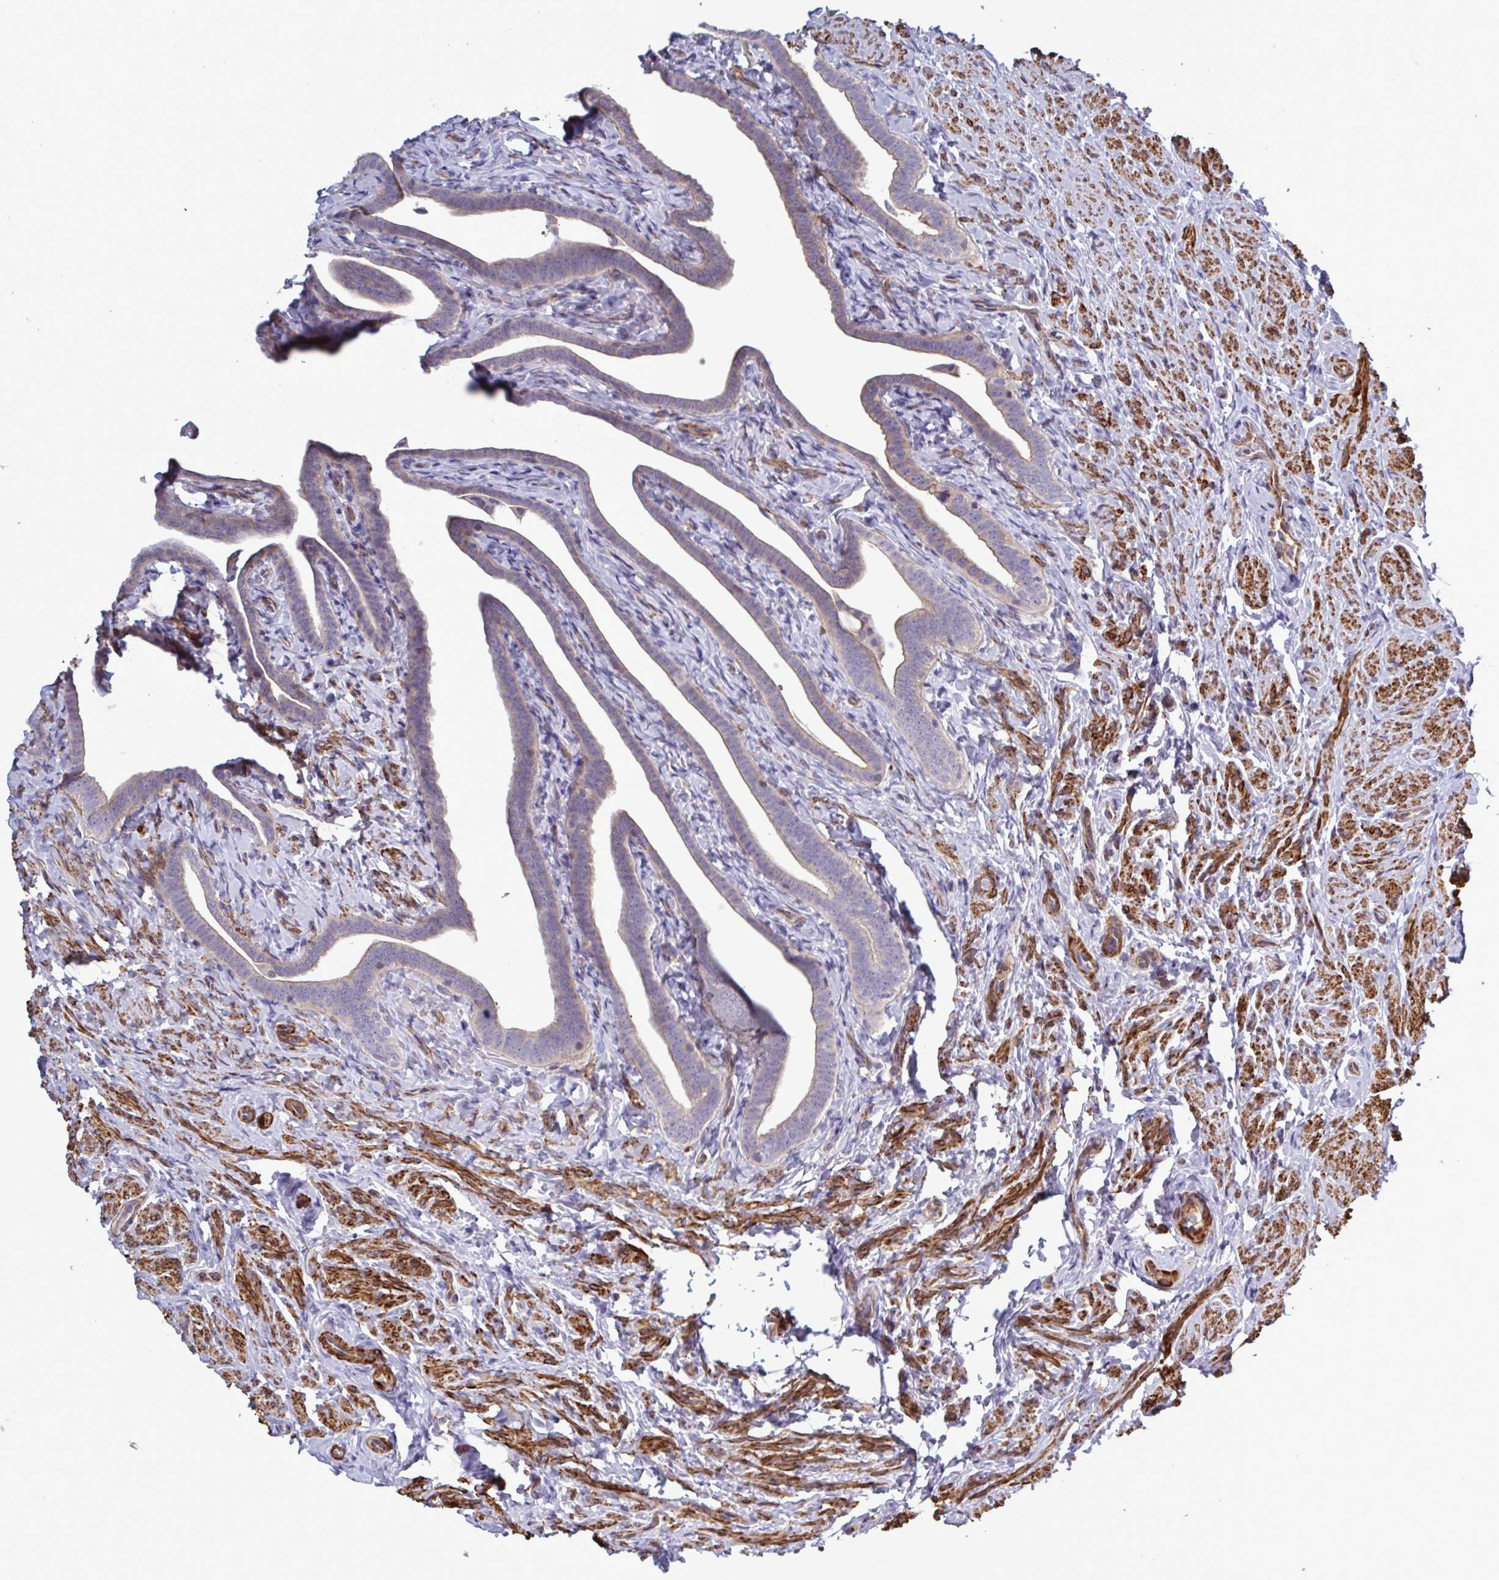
{"staining": {"intensity": "weak", "quantity": "25%-75%", "location": "cytoplasmic/membranous"}, "tissue": "fallopian tube", "cell_type": "Glandular cells", "image_type": "normal", "snomed": [{"axis": "morphology", "description": "Normal tissue, NOS"}, {"axis": "topography", "description": "Fallopian tube"}], "caption": "DAB (3,3'-diaminobenzidine) immunohistochemical staining of normal human fallopian tube shows weak cytoplasmic/membranous protein expression in approximately 25%-75% of glandular cells.", "gene": "SHISA7", "patient": {"sex": "female", "age": 69}}